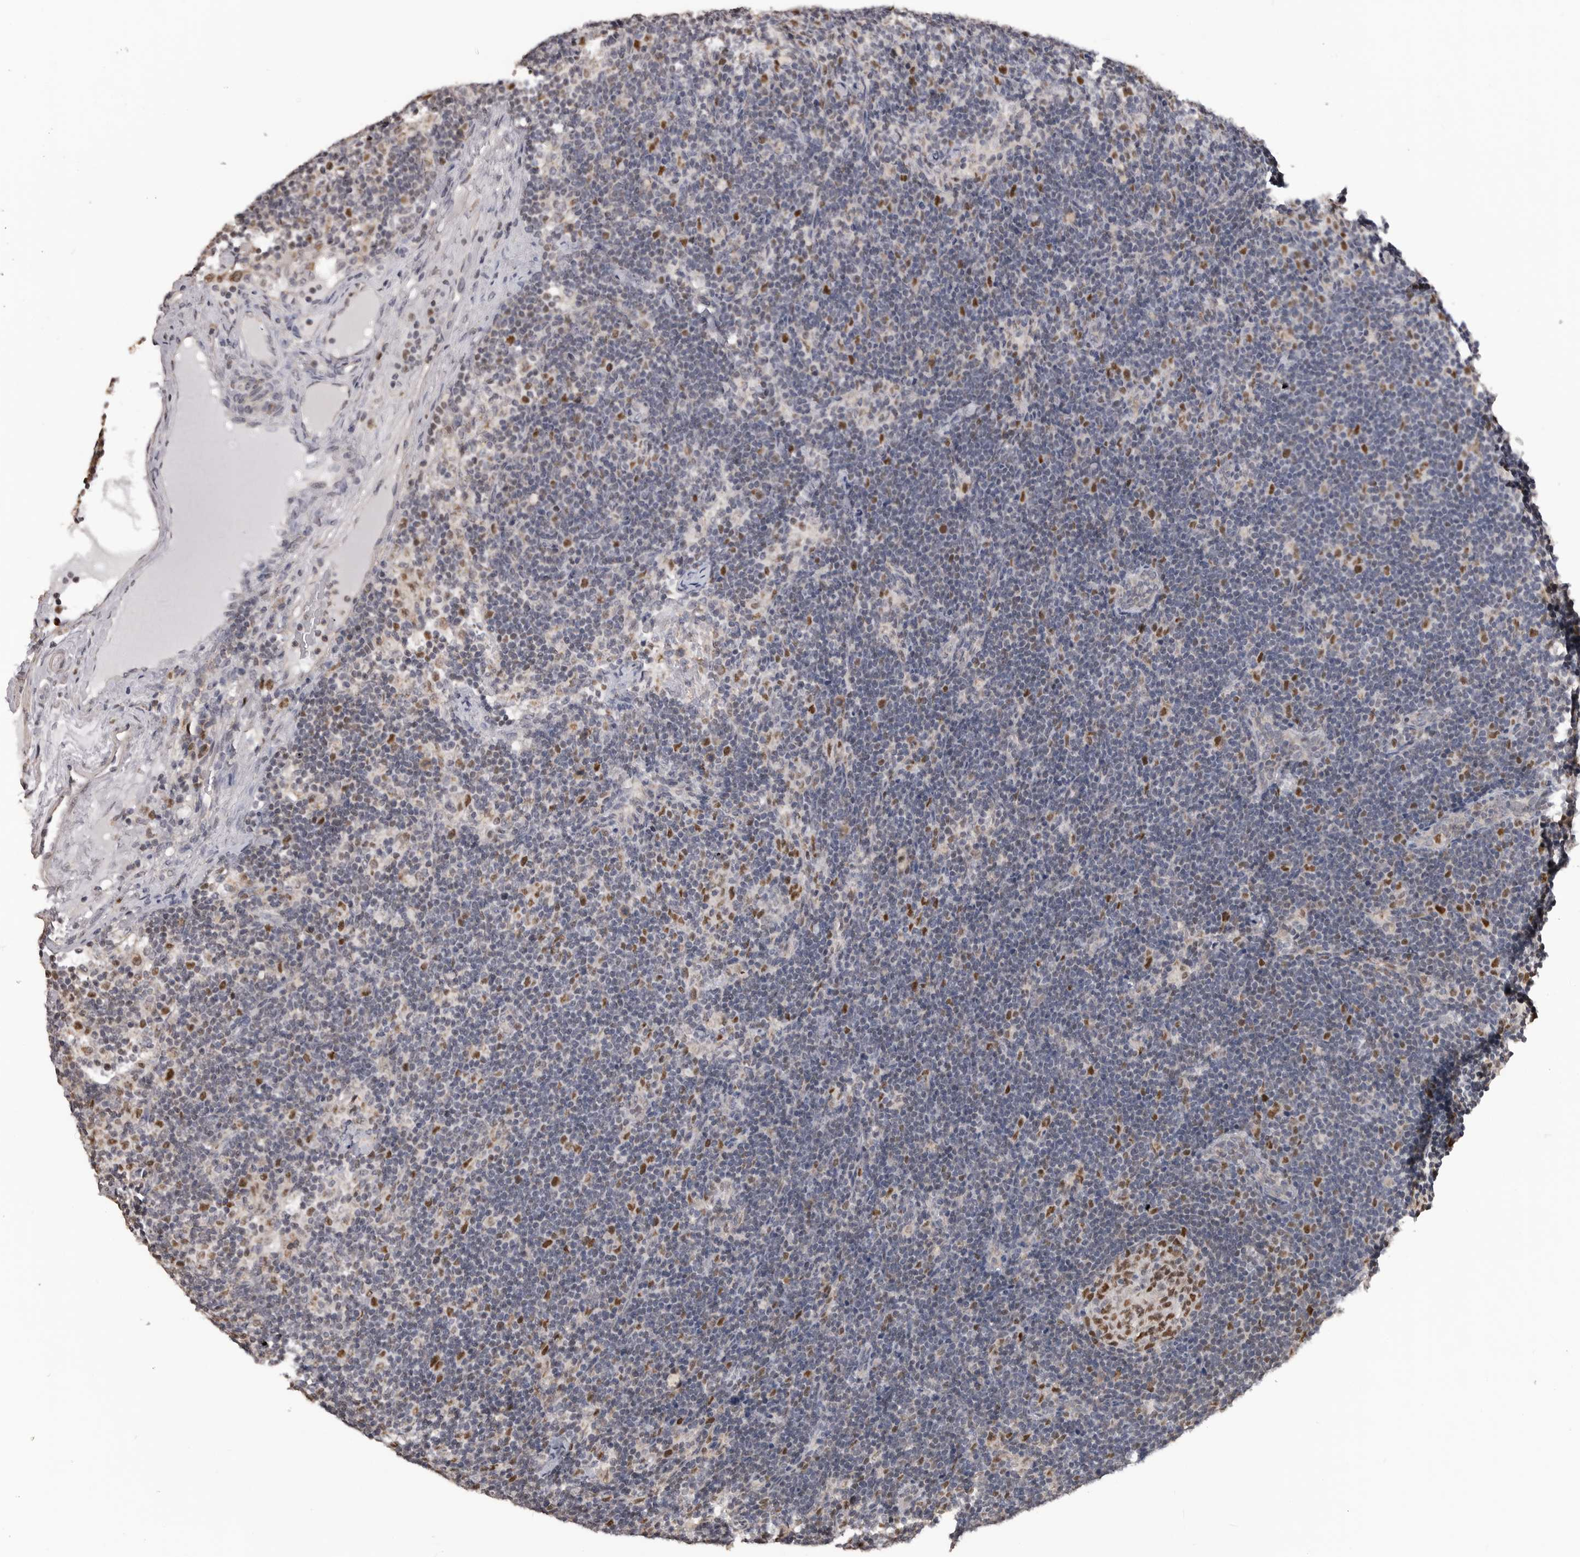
{"staining": {"intensity": "strong", "quantity": ">75%", "location": "nuclear"}, "tissue": "lymph node", "cell_type": "Germinal center cells", "image_type": "normal", "snomed": [{"axis": "morphology", "description": "Normal tissue, NOS"}, {"axis": "topography", "description": "Lymph node"}], "caption": "IHC (DAB) staining of benign lymph node reveals strong nuclear protein staining in approximately >75% of germinal center cells.", "gene": "SMARCC1", "patient": {"sex": "female", "age": 22}}